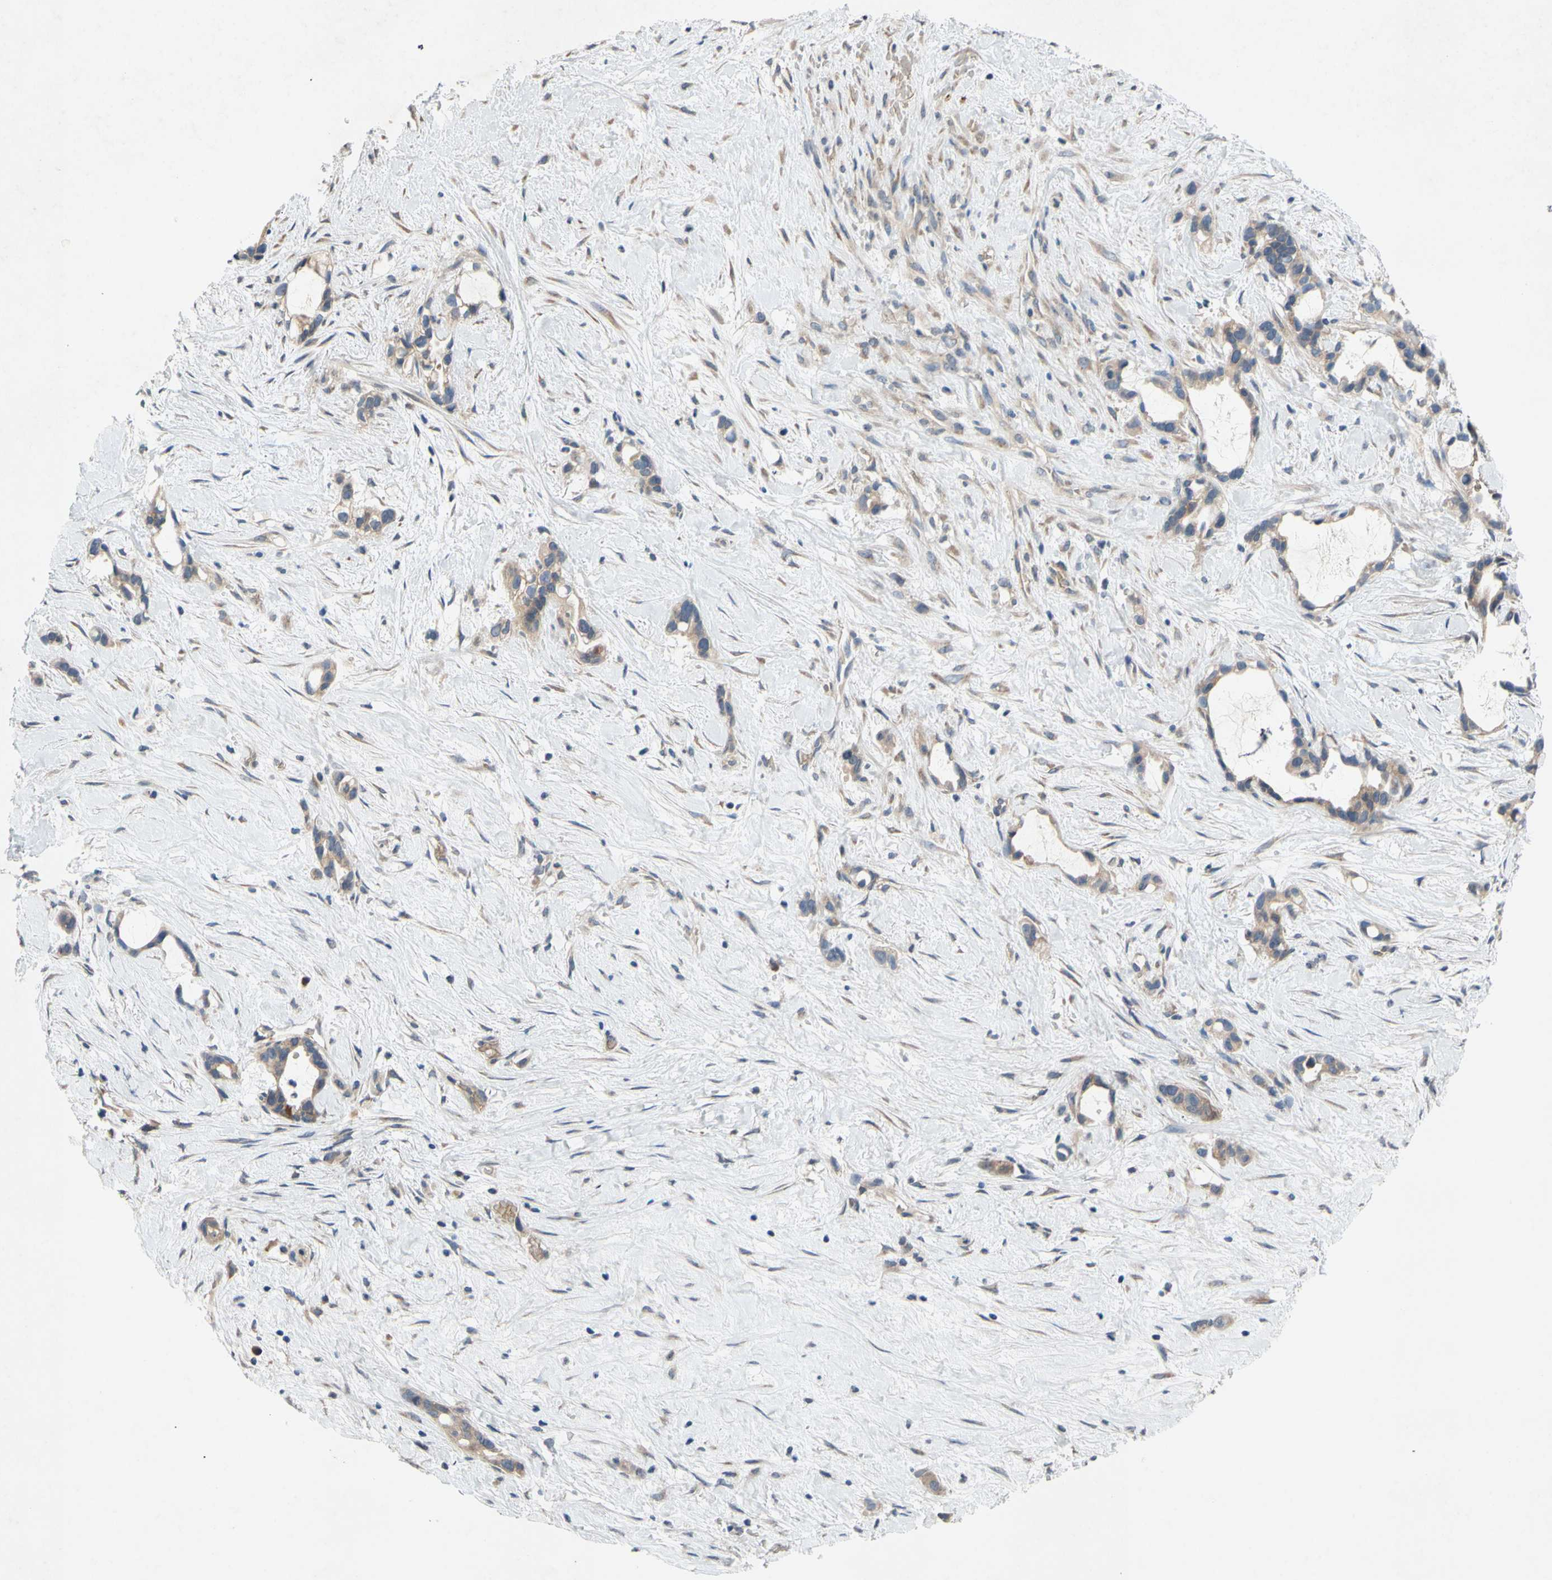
{"staining": {"intensity": "weak", "quantity": ">75%", "location": "cytoplasmic/membranous"}, "tissue": "liver cancer", "cell_type": "Tumor cells", "image_type": "cancer", "snomed": [{"axis": "morphology", "description": "Cholangiocarcinoma"}, {"axis": "topography", "description": "Liver"}], "caption": "Human liver cancer (cholangiocarcinoma) stained for a protein (brown) shows weak cytoplasmic/membranous positive positivity in about >75% of tumor cells.", "gene": "ADD2", "patient": {"sex": "female", "age": 65}}